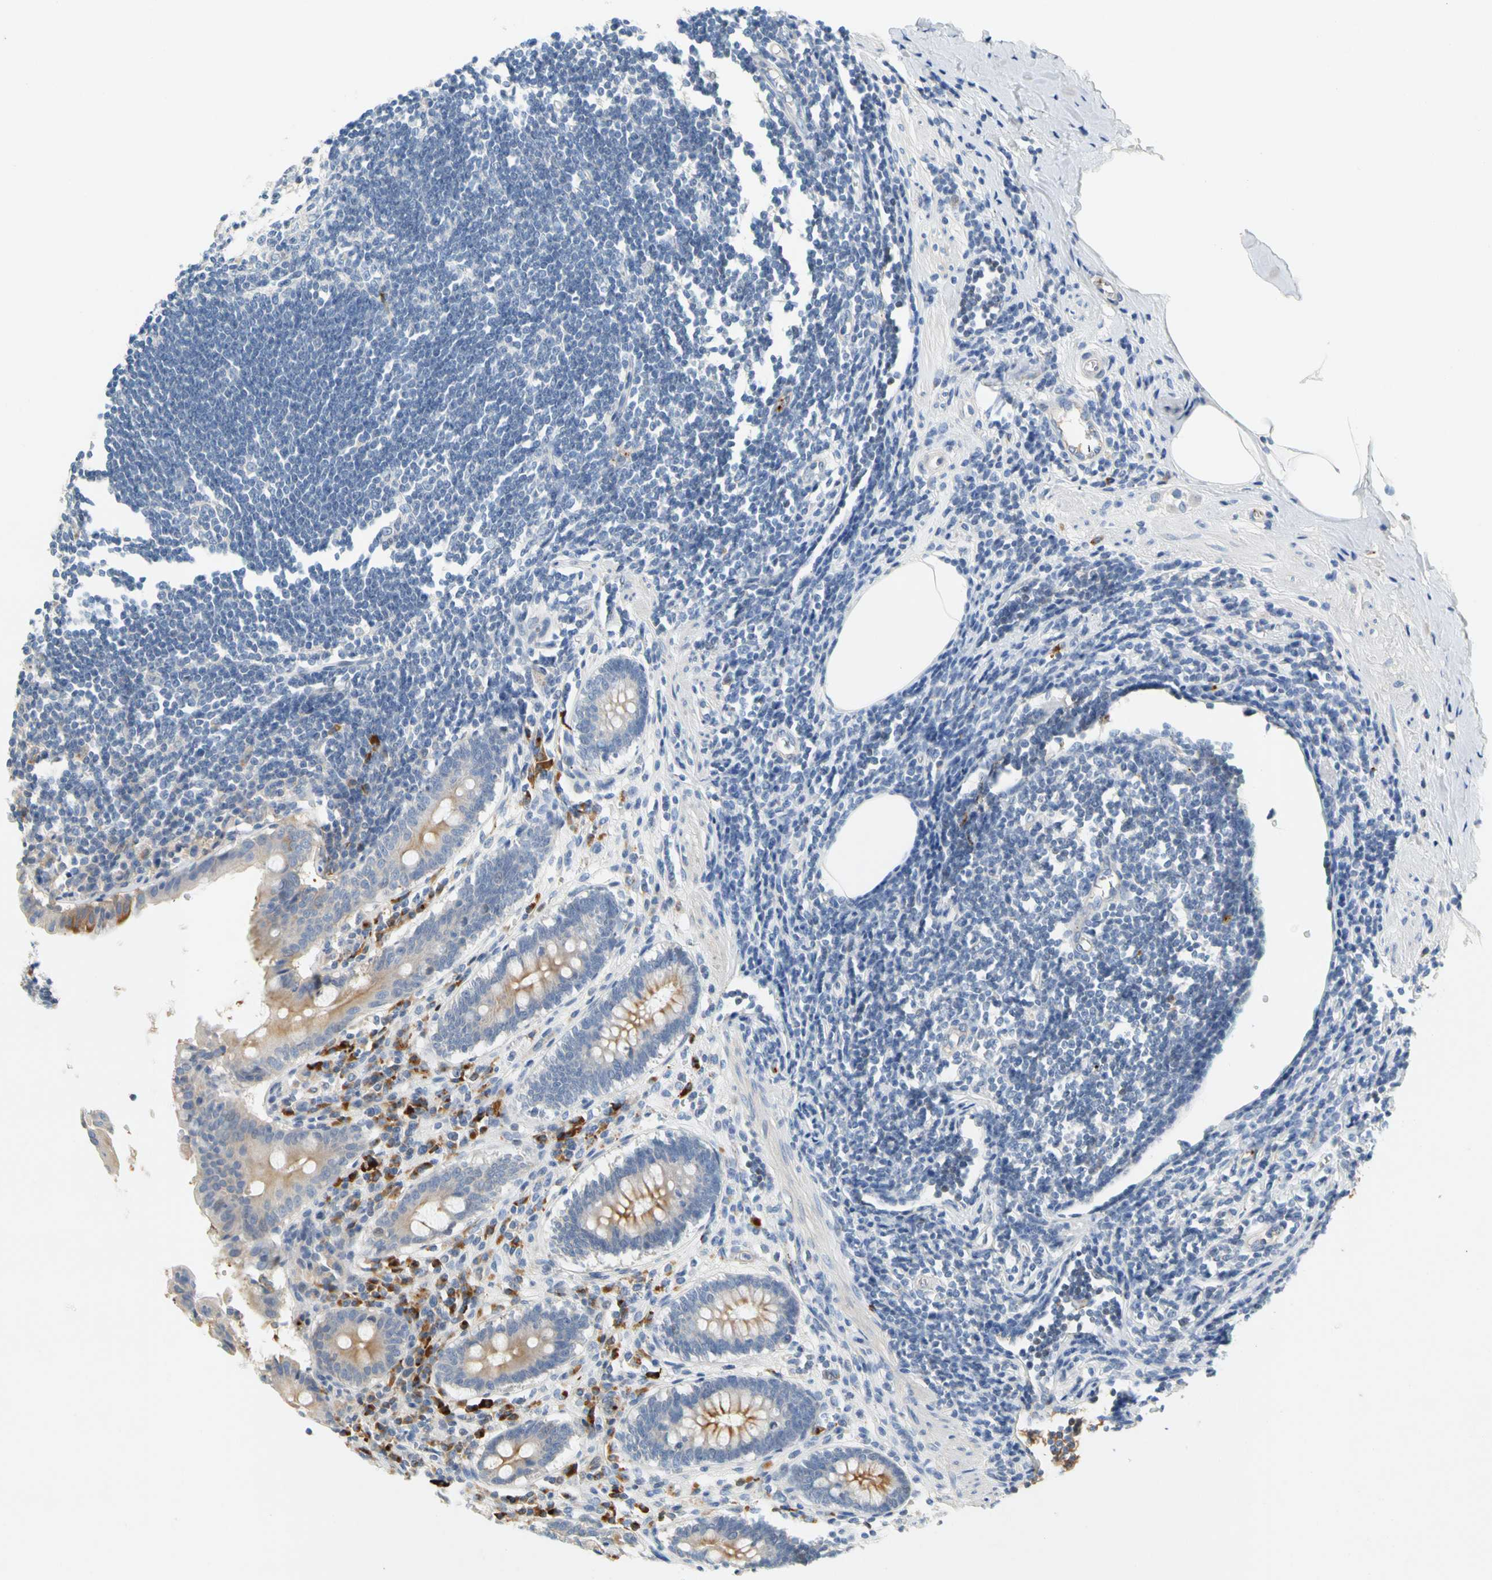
{"staining": {"intensity": "moderate", "quantity": "25%-75%", "location": "cytoplasmic/membranous"}, "tissue": "appendix", "cell_type": "Glandular cells", "image_type": "normal", "snomed": [{"axis": "morphology", "description": "Normal tissue, NOS"}, {"axis": "topography", "description": "Appendix"}], "caption": "This is an image of immunohistochemistry (IHC) staining of normal appendix, which shows moderate positivity in the cytoplasmic/membranous of glandular cells.", "gene": "ENSG00000288796", "patient": {"sex": "female", "age": 50}}